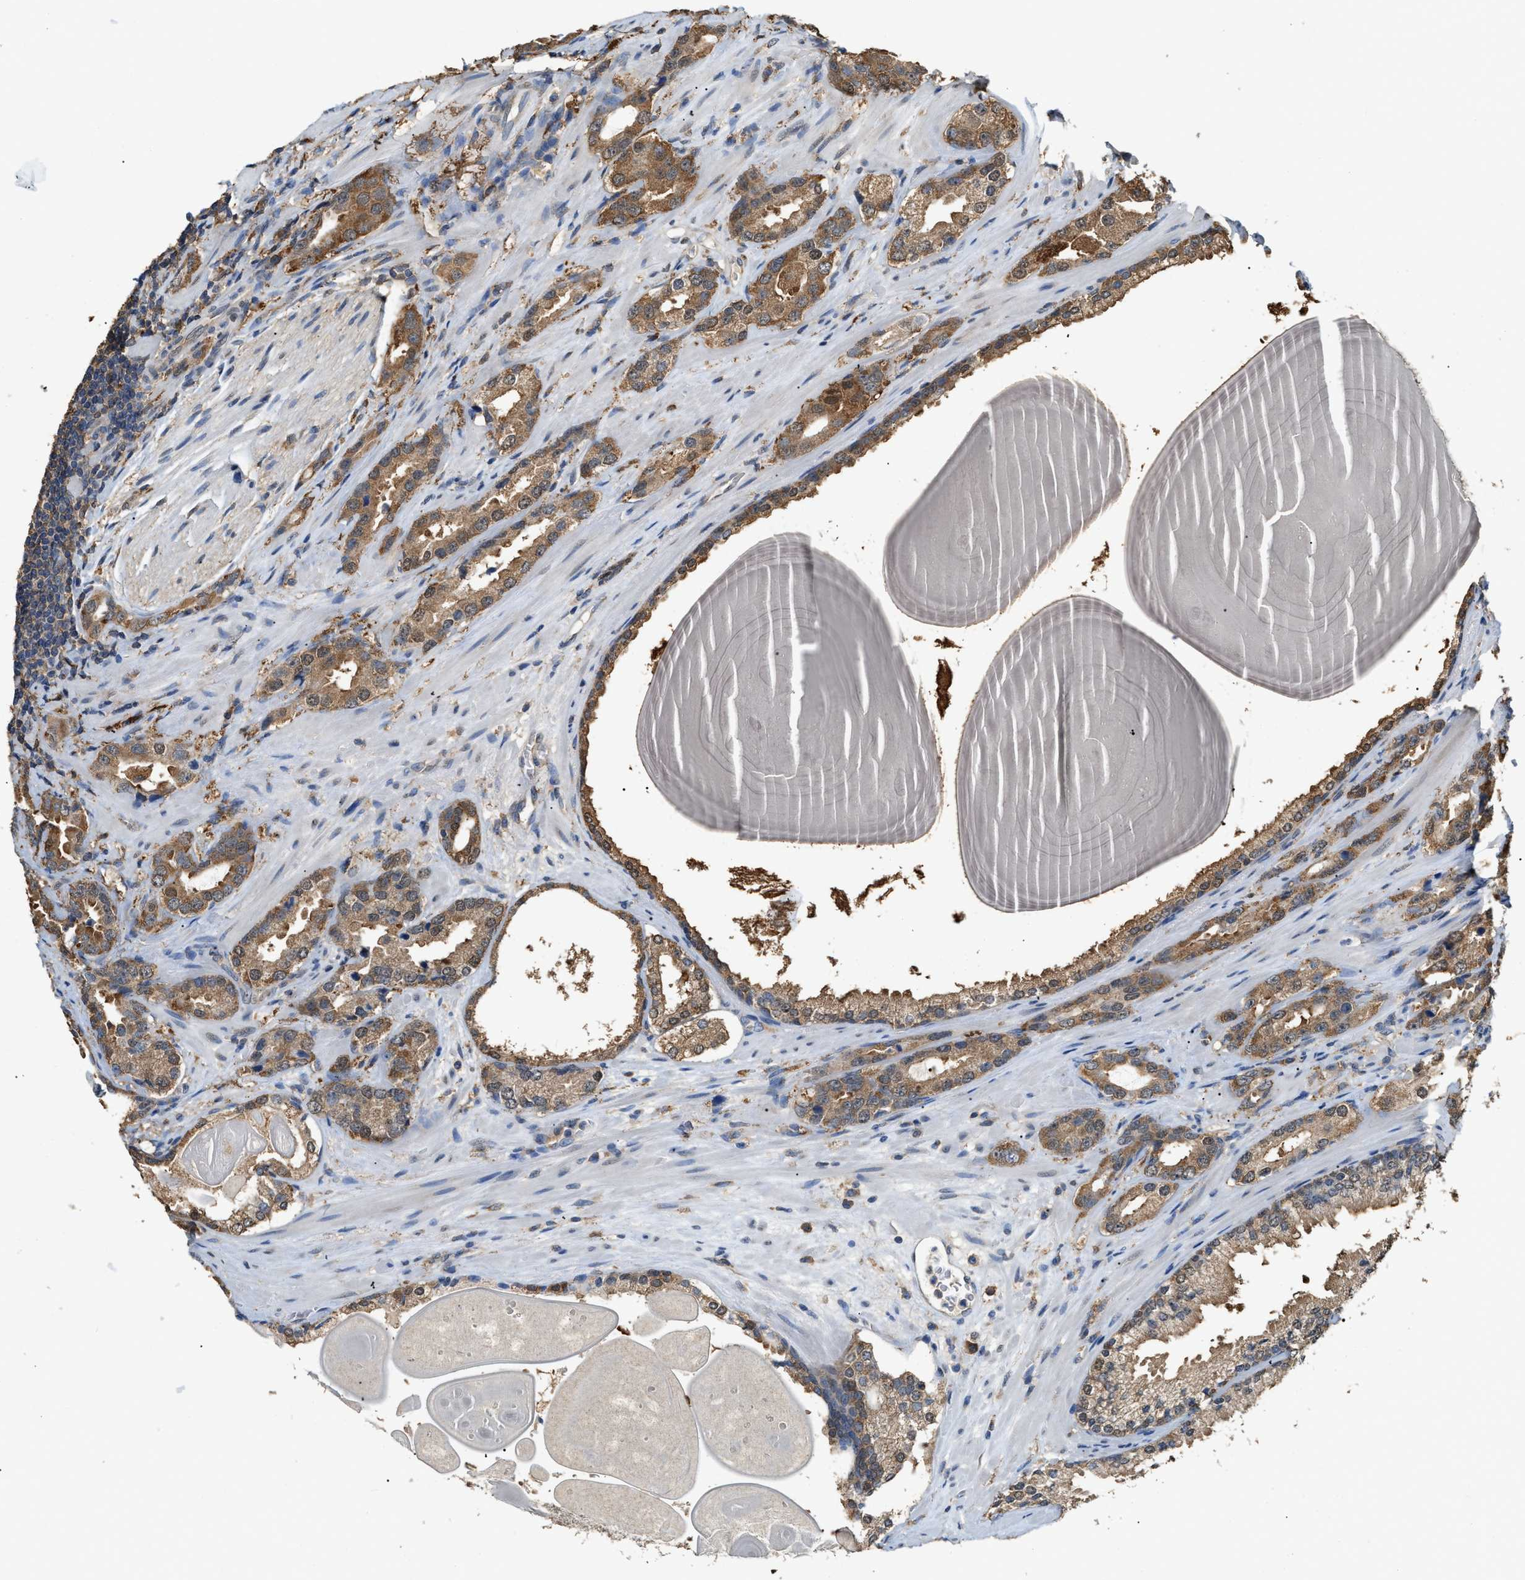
{"staining": {"intensity": "moderate", "quantity": ">75%", "location": "cytoplasmic/membranous"}, "tissue": "prostate cancer", "cell_type": "Tumor cells", "image_type": "cancer", "snomed": [{"axis": "morphology", "description": "Adenocarcinoma, High grade"}, {"axis": "topography", "description": "Prostate"}], "caption": "A brown stain labels moderate cytoplasmic/membranous expression of a protein in human prostate cancer tumor cells.", "gene": "GCN1", "patient": {"sex": "male", "age": 63}}